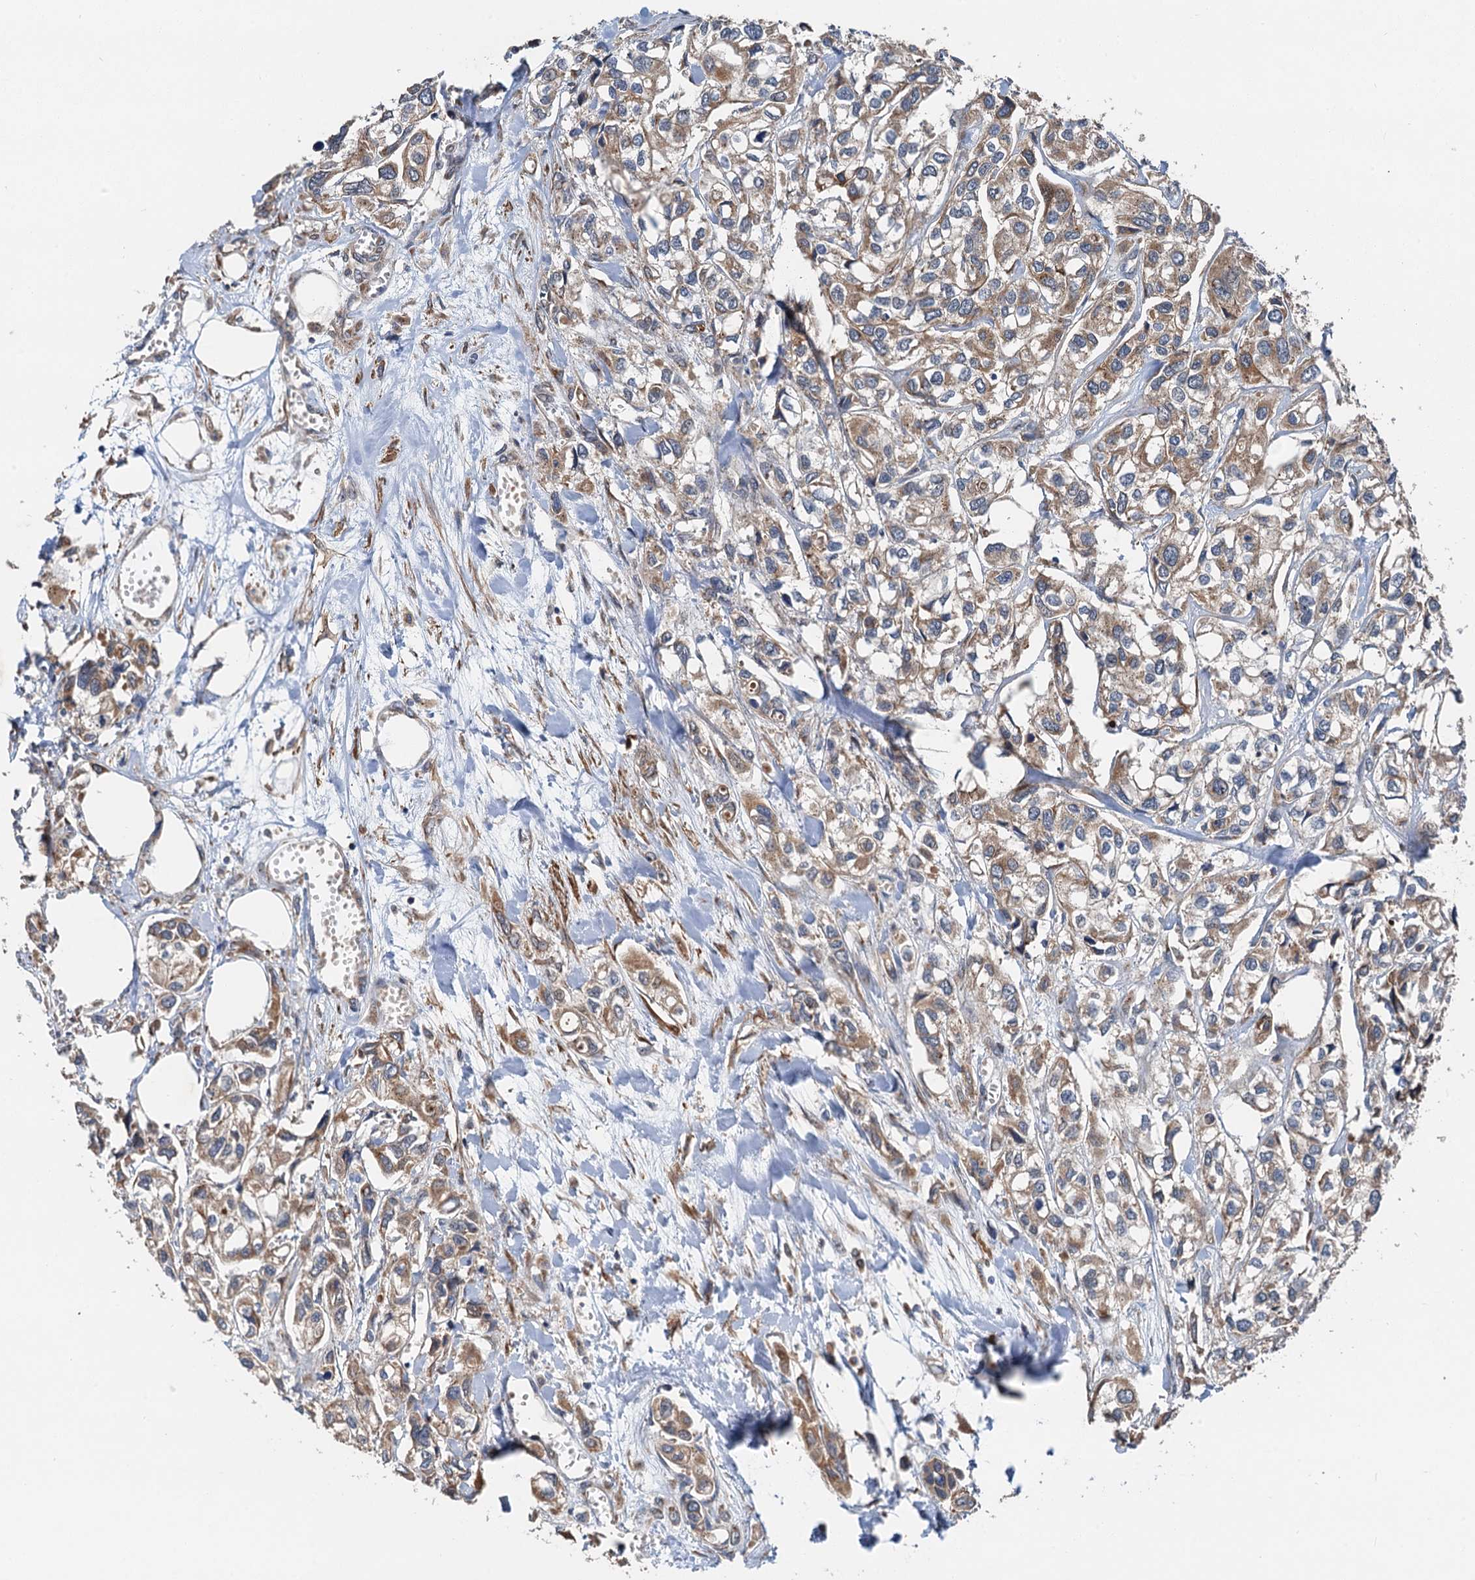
{"staining": {"intensity": "moderate", "quantity": ">75%", "location": "cytoplasmic/membranous"}, "tissue": "urothelial cancer", "cell_type": "Tumor cells", "image_type": "cancer", "snomed": [{"axis": "morphology", "description": "Urothelial carcinoma, High grade"}, {"axis": "topography", "description": "Urinary bladder"}], "caption": "A brown stain labels moderate cytoplasmic/membranous positivity of a protein in urothelial cancer tumor cells. (DAB IHC with brightfield microscopy, high magnification).", "gene": "ANKRD26", "patient": {"sex": "male", "age": 67}}